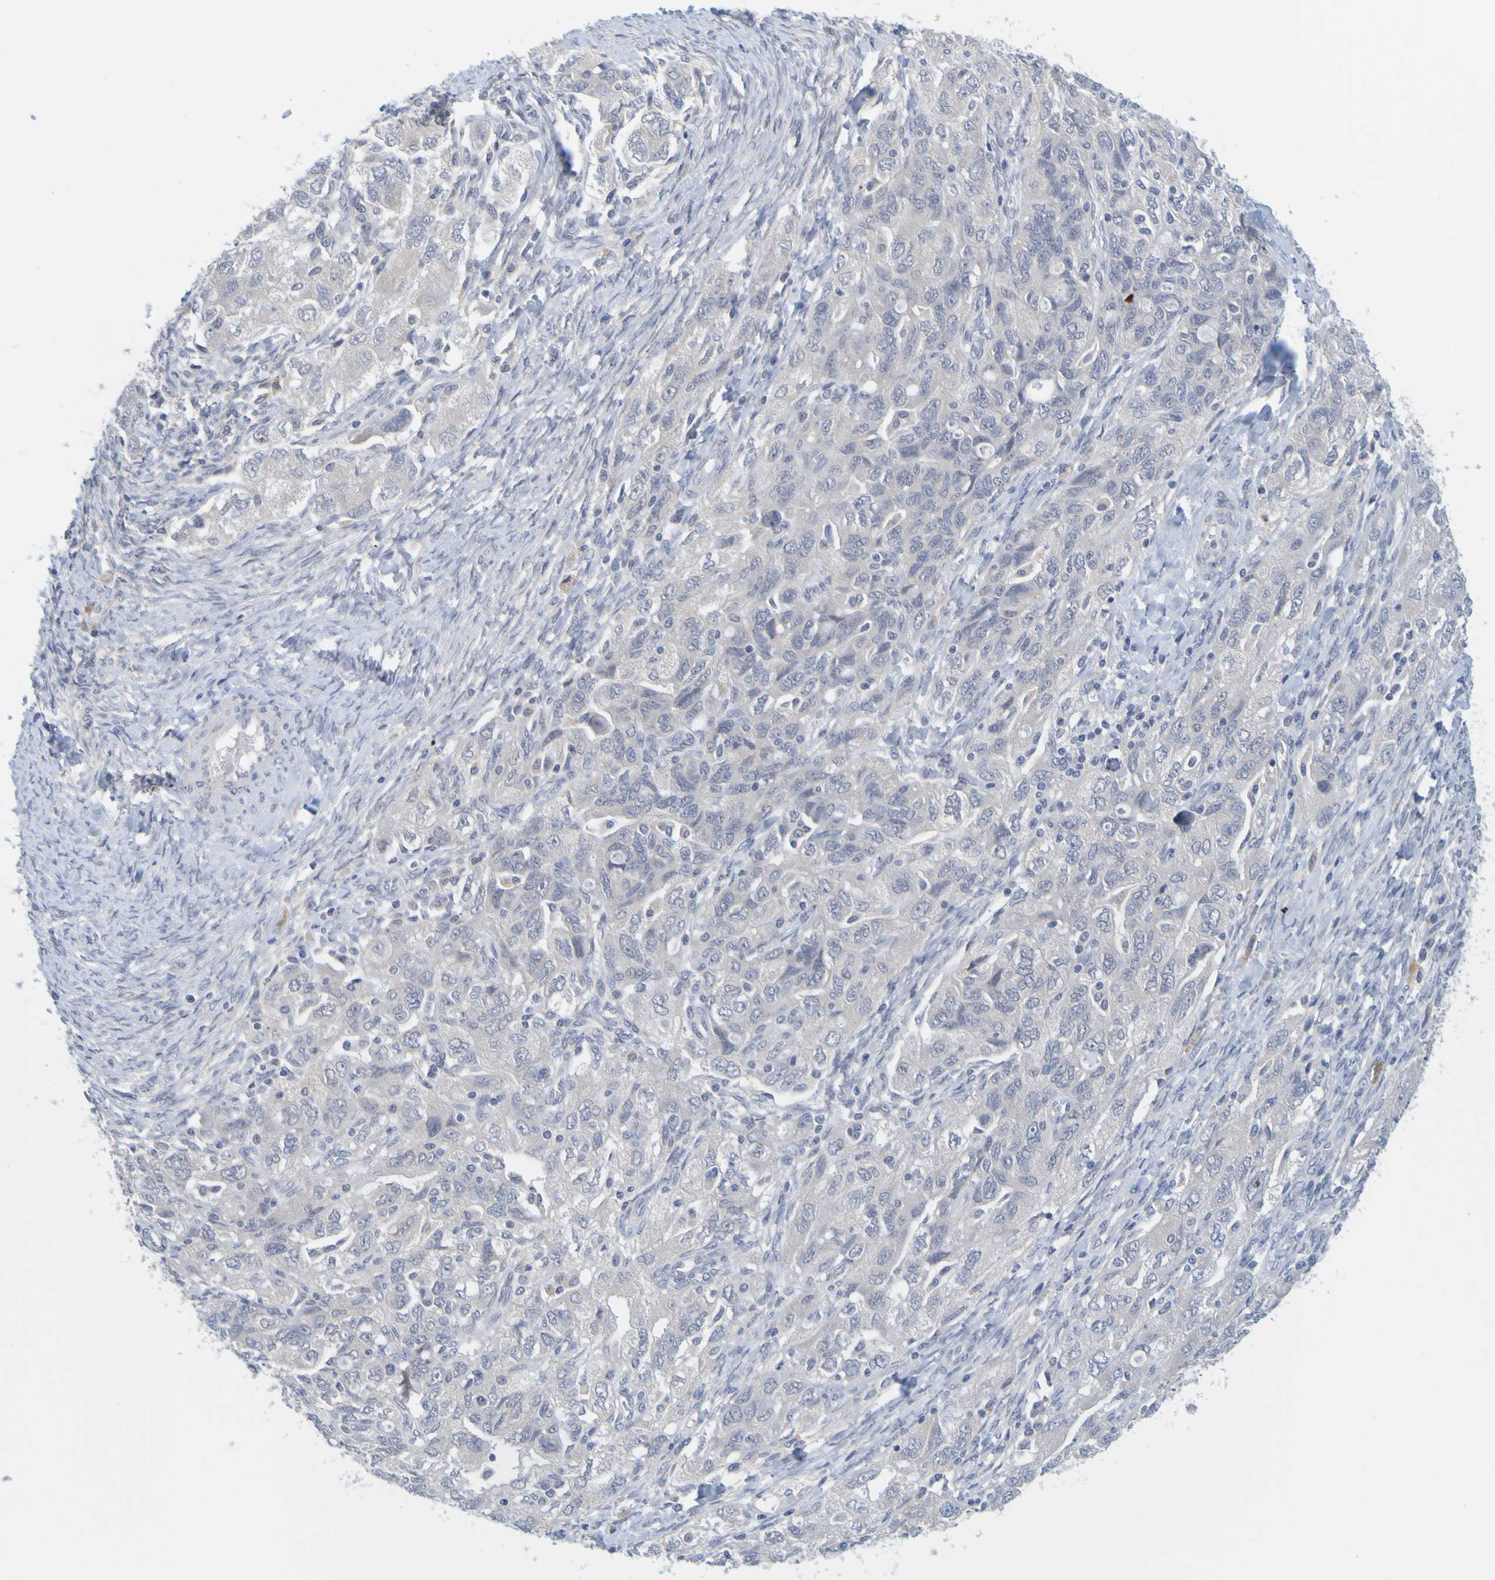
{"staining": {"intensity": "negative", "quantity": "none", "location": "none"}, "tissue": "ovarian cancer", "cell_type": "Tumor cells", "image_type": "cancer", "snomed": [{"axis": "morphology", "description": "Carcinoma, NOS"}, {"axis": "morphology", "description": "Cystadenocarcinoma, serous, NOS"}, {"axis": "topography", "description": "Ovary"}], "caption": "Protein analysis of ovarian serous cystadenocarcinoma reveals no significant positivity in tumor cells.", "gene": "ENDOU", "patient": {"sex": "female", "age": 69}}